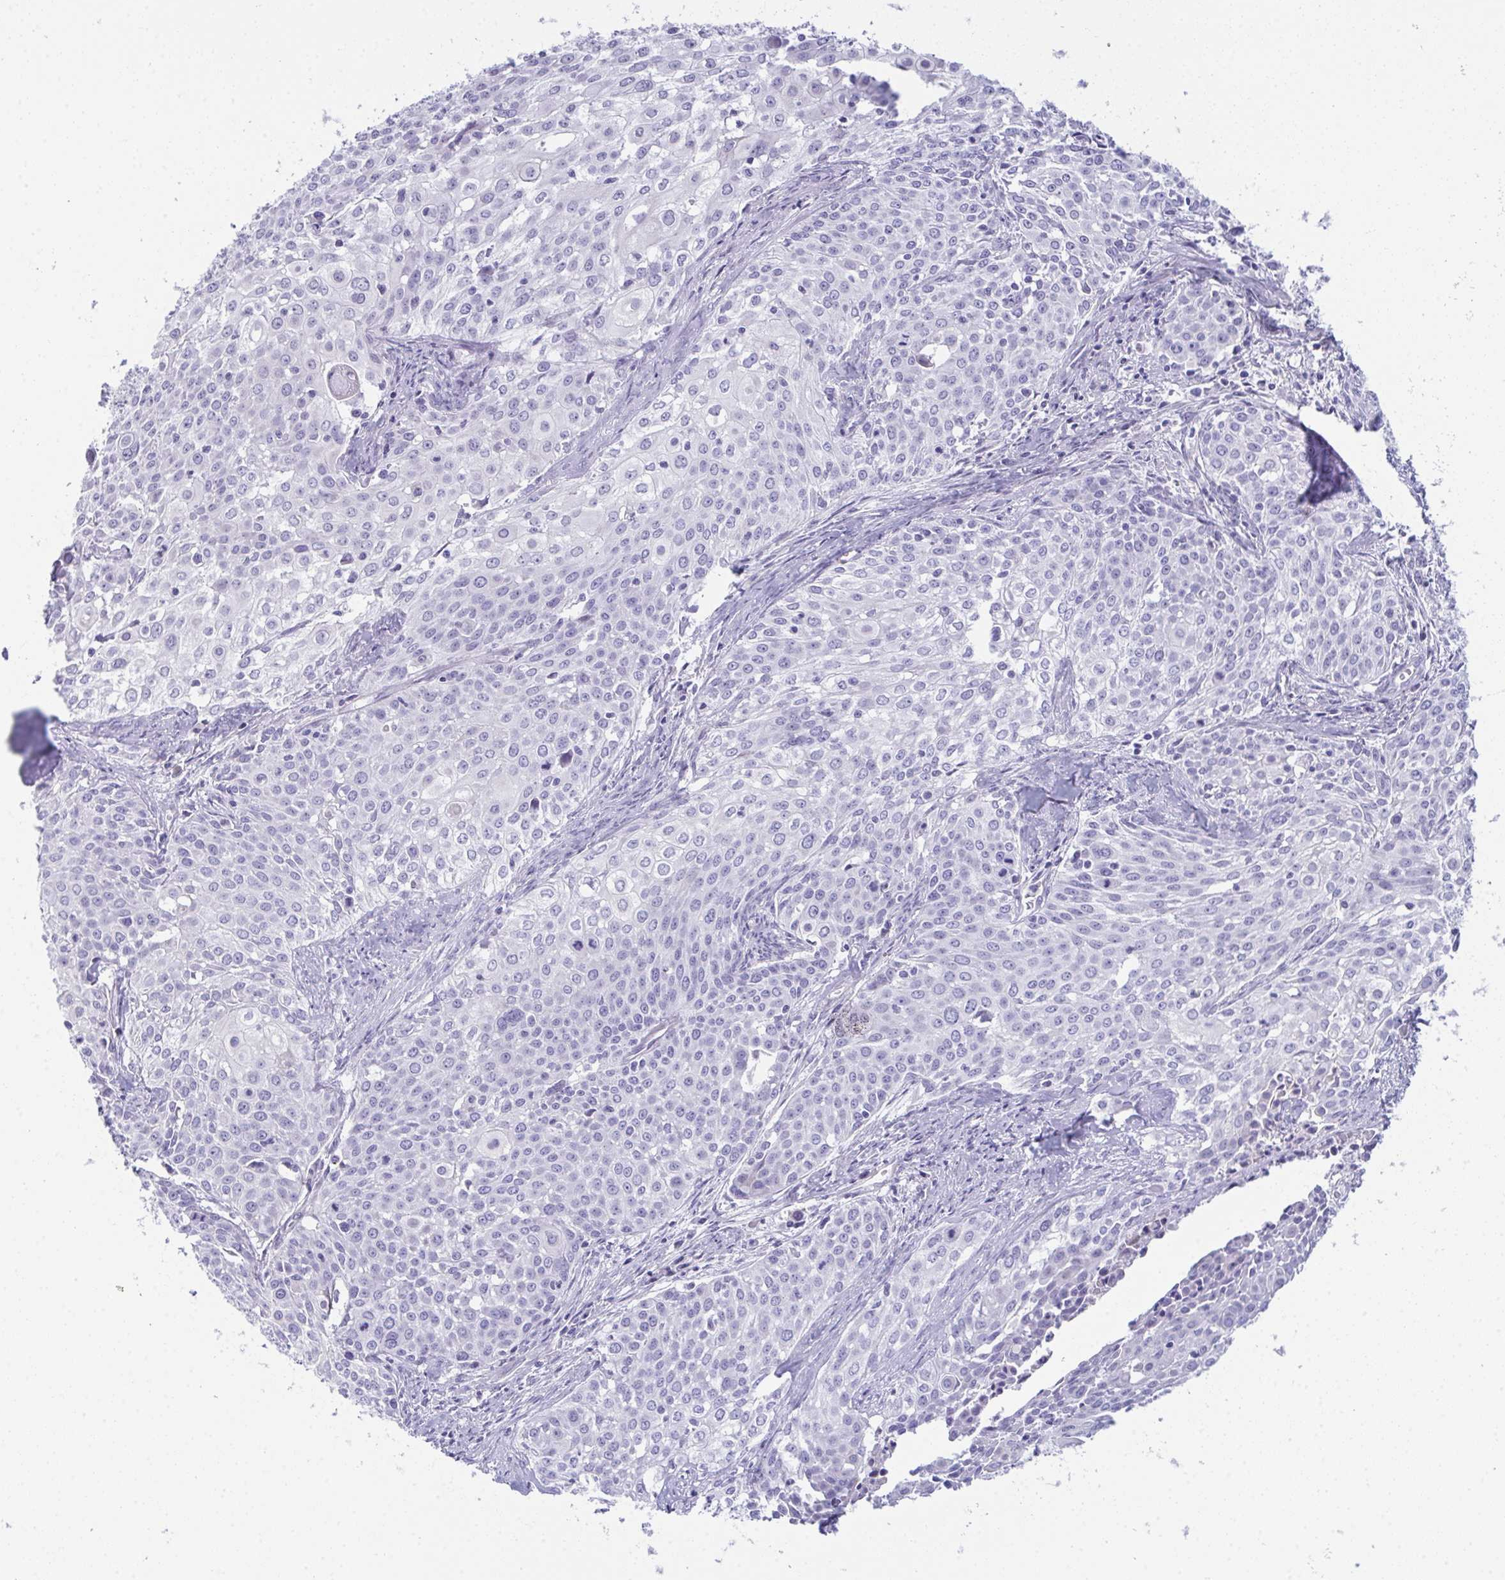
{"staining": {"intensity": "negative", "quantity": "none", "location": "none"}, "tissue": "cervical cancer", "cell_type": "Tumor cells", "image_type": "cancer", "snomed": [{"axis": "morphology", "description": "Squamous cell carcinoma, NOS"}, {"axis": "topography", "description": "Cervix"}], "caption": "Cervical cancer was stained to show a protein in brown. There is no significant positivity in tumor cells.", "gene": "TEX19", "patient": {"sex": "female", "age": 39}}